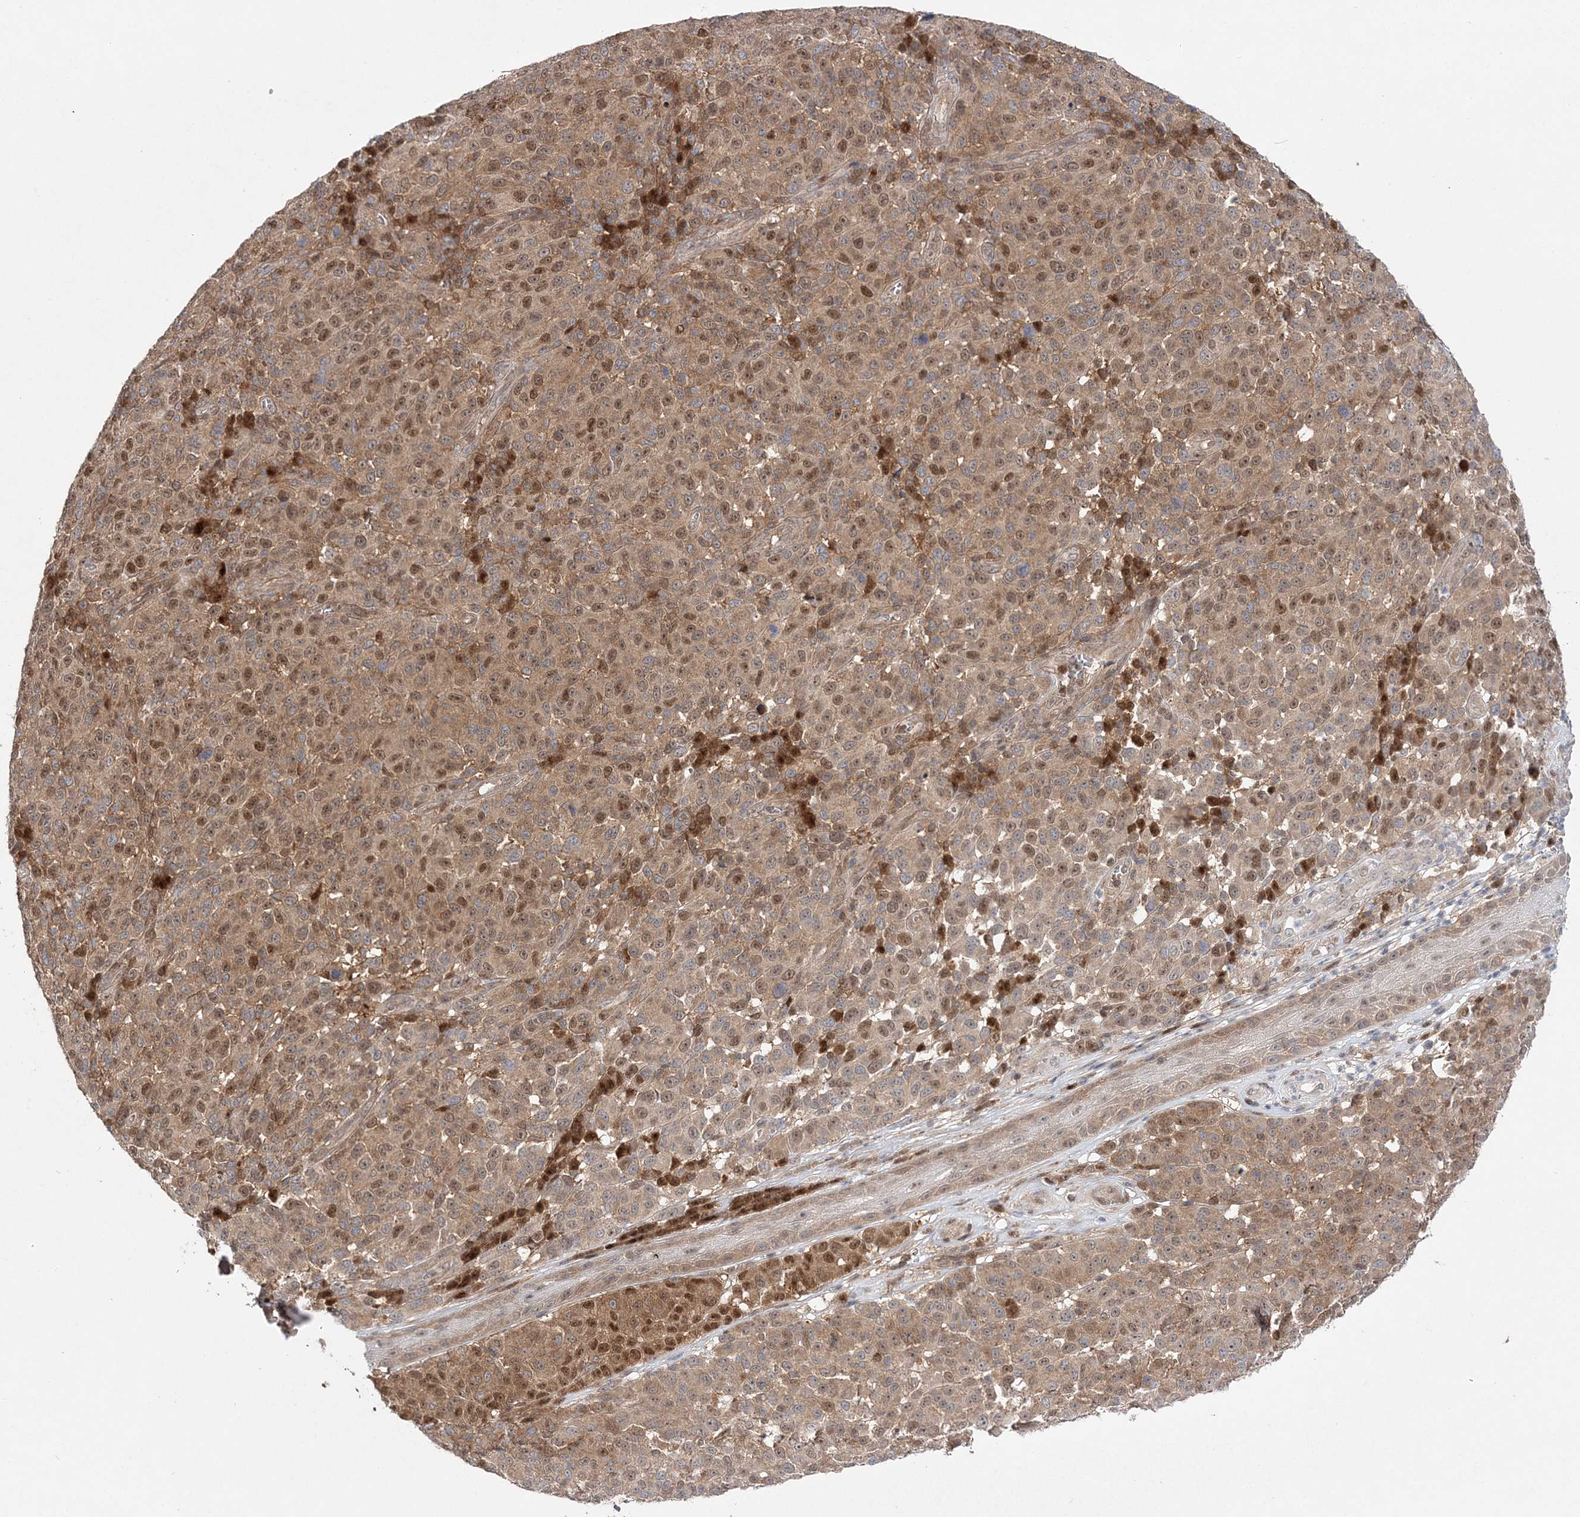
{"staining": {"intensity": "moderate", "quantity": ">75%", "location": "cytoplasmic/membranous,nuclear"}, "tissue": "melanoma", "cell_type": "Tumor cells", "image_type": "cancer", "snomed": [{"axis": "morphology", "description": "Malignant melanoma, NOS"}, {"axis": "topography", "description": "Skin"}], "caption": "Tumor cells exhibit medium levels of moderate cytoplasmic/membranous and nuclear staining in approximately >75% of cells in melanoma.", "gene": "NIF3L1", "patient": {"sex": "male", "age": 49}}